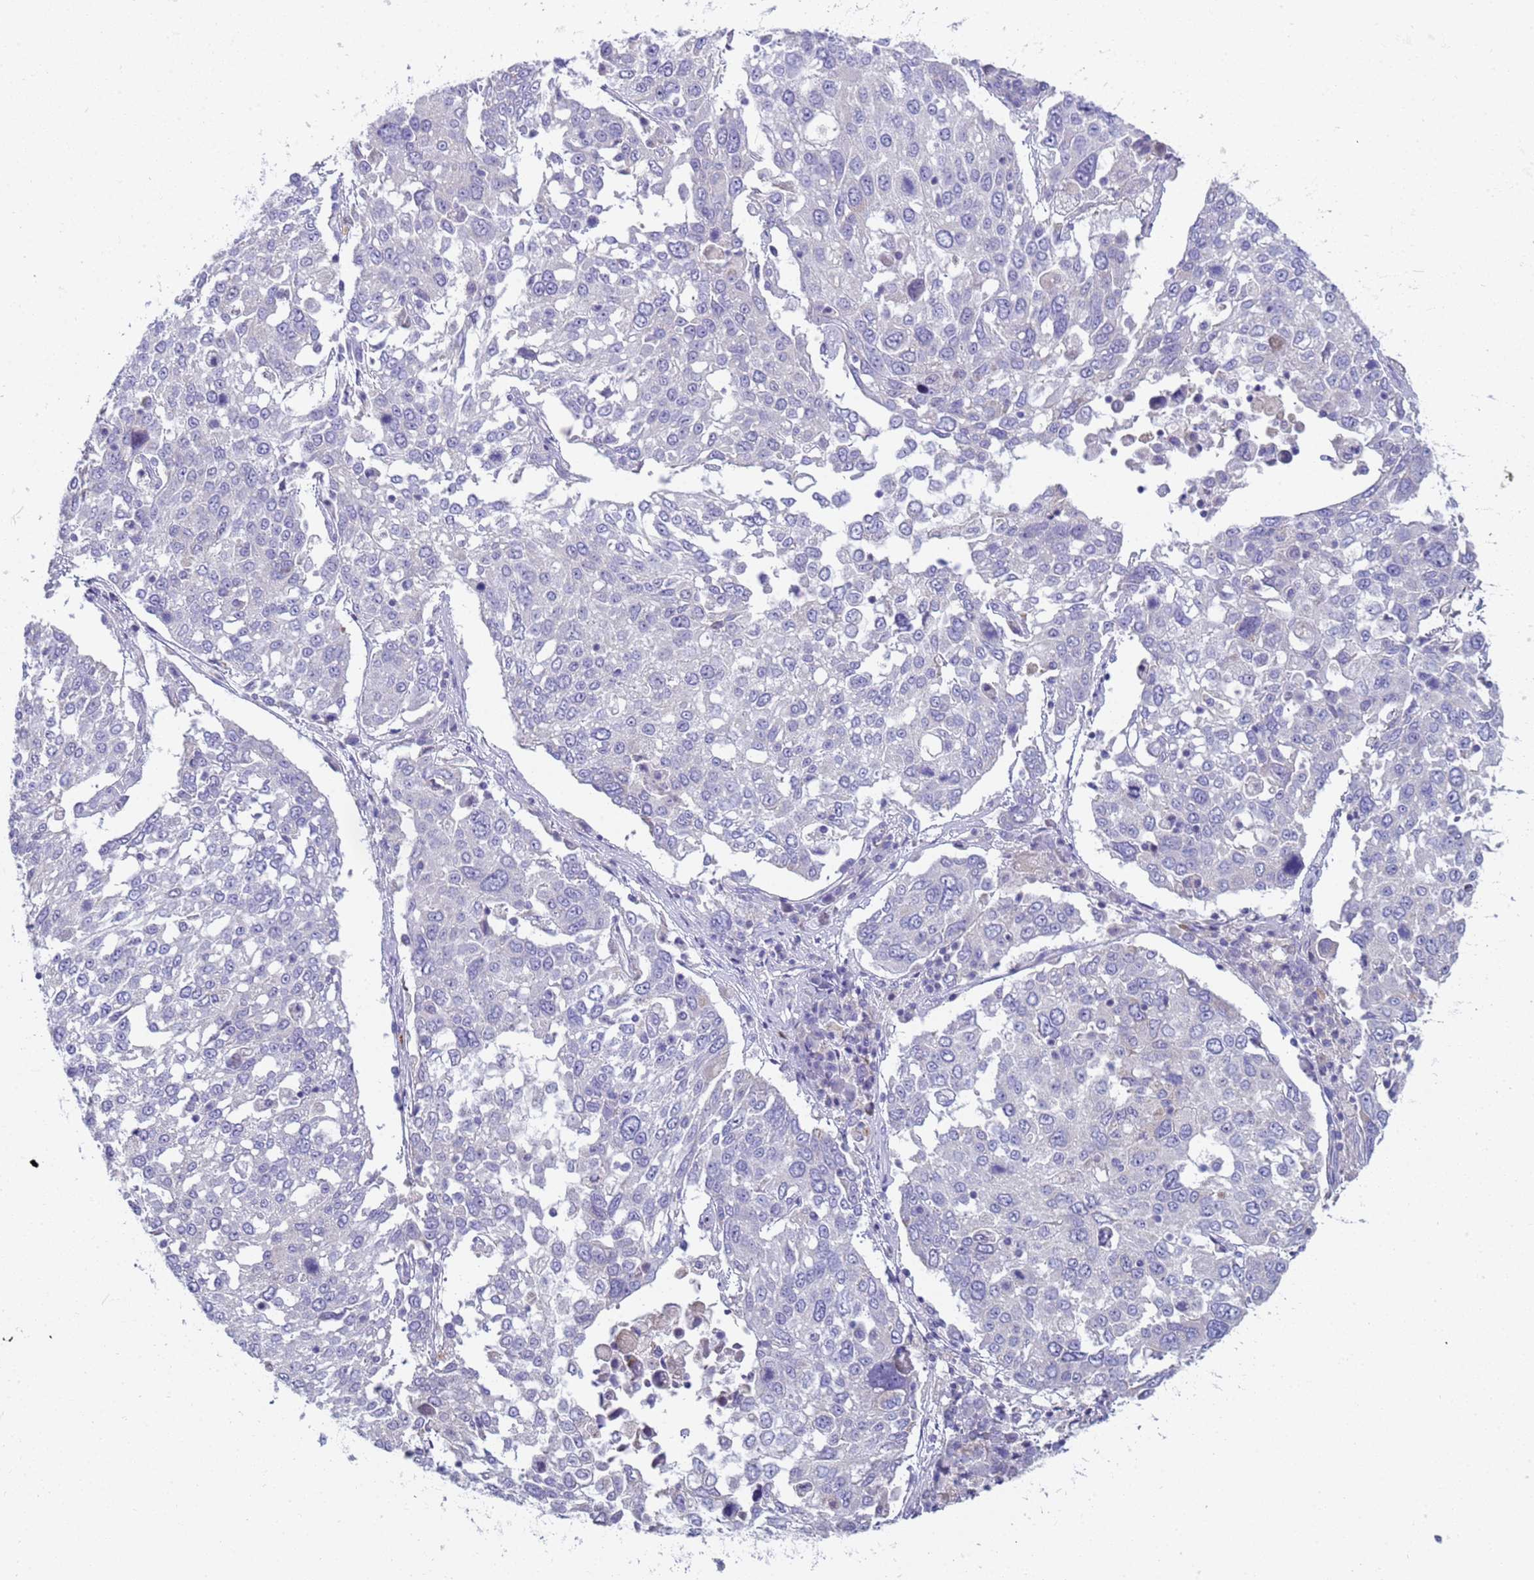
{"staining": {"intensity": "negative", "quantity": "none", "location": "none"}, "tissue": "lung cancer", "cell_type": "Tumor cells", "image_type": "cancer", "snomed": [{"axis": "morphology", "description": "Squamous cell carcinoma, NOS"}, {"axis": "topography", "description": "Lung"}], "caption": "High power microscopy image of an immunohistochemistry (IHC) micrograph of lung cancer, revealing no significant expression in tumor cells.", "gene": "CR1", "patient": {"sex": "male", "age": 65}}